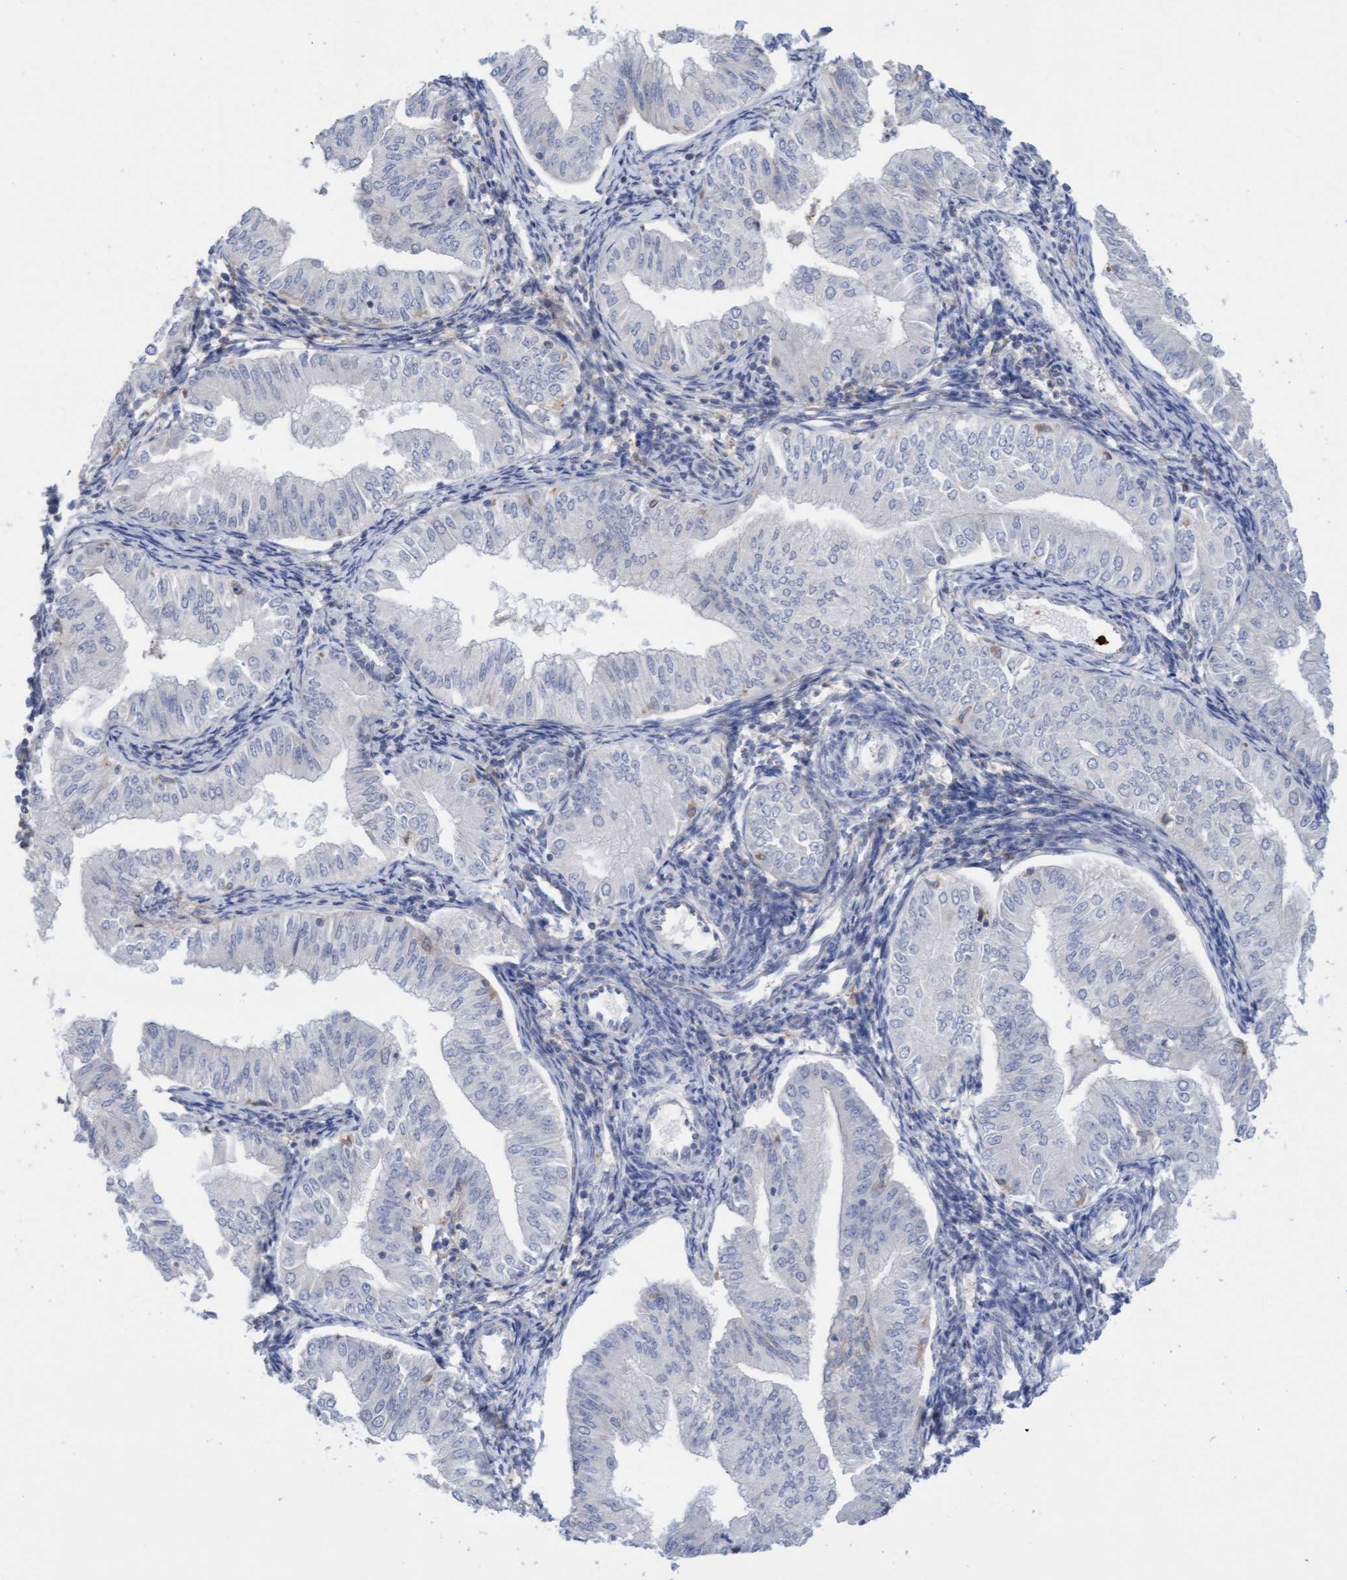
{"staining": {"intensity": "negative", "quantity": "none", "location": "none"}, "tissue": "endometrial cancer", "cell_type": "Tumor cells", "image_type": "cancer", "snomed": [{"axis": "morphology", "description": "Normal tissue, NOS"}, {"axis": "morphology", "description": "Adenocarcinoma, NOS"}, {"axis": "topography", "description": "Endometrium"}], "caption": "Immunohistochemical staining of endometrial cancer (adenocarcinoma) displays no significant staining in tumor cells. (Stains: DAB IHC with hematoxylin counter stain, Microscopy: brightfield microscopy at high magnification).", "gene": "MMP8", "patient": {"sex": "female", "age": 53}}